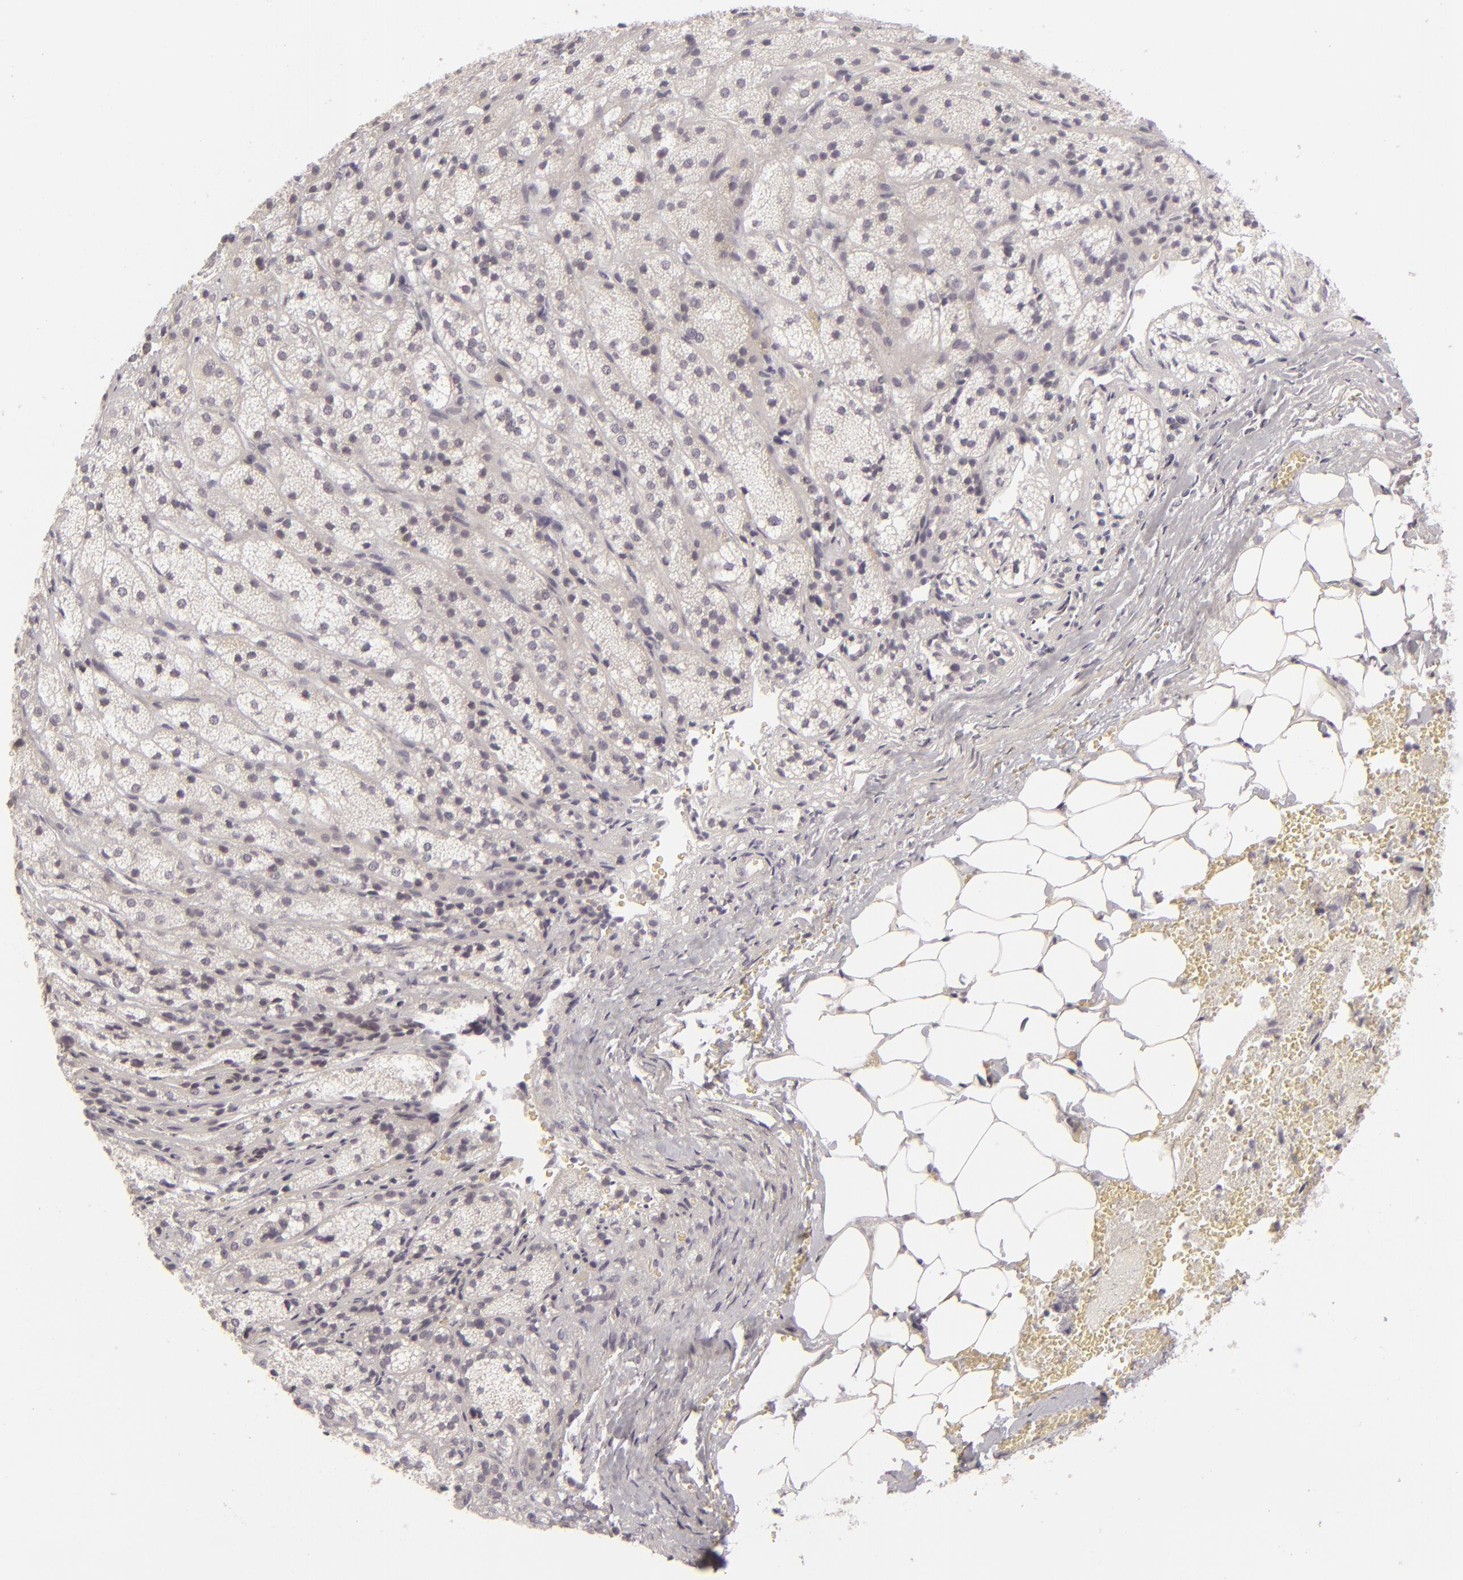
{"staining": {"intensity": "negative", "quantity": "none", "location": "none"}, "tissue": "adrenal gland", "cell_type": "Glandular cells", "image_type": "normal", "snomed": [{"axis": "morphology", "description": "Normal tissue, NOS"}, {"axis": "topography", "description": "Adrenal gland"}], "caption": "Histopathology image shows no significant protein positivity in glandular cells of unremarkable adrenal gland.", "gene": "SIX1", "patient": {"sex": "female", "age": 71}}